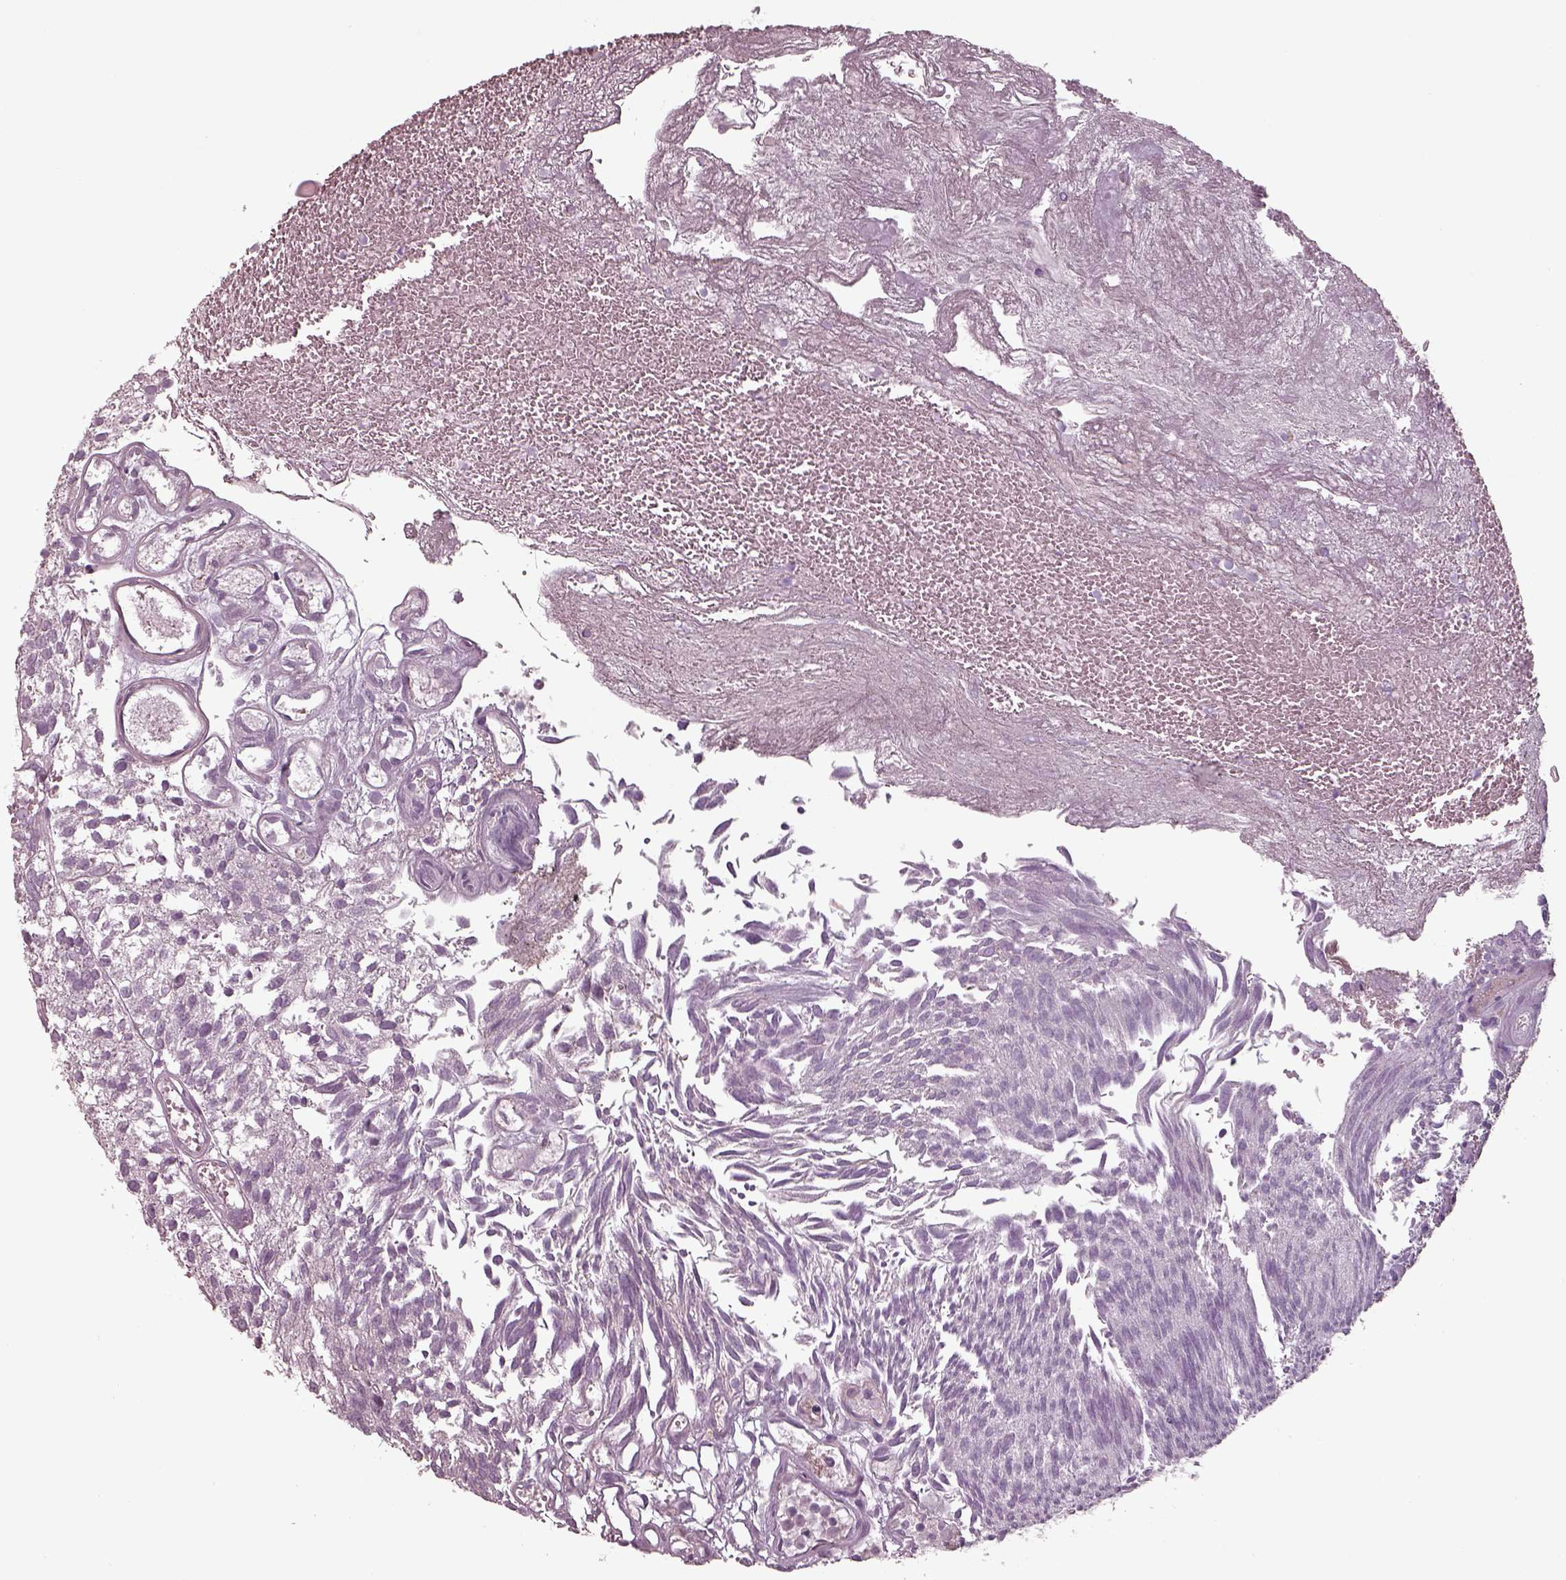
{"staining": {"intensity": "negative", "quantity": "none", "location": "none"}, "tissue": "urothelial cancer", "cell_type": "Tumor cells", "image_type": "cancer", "snomed": [{"axis": "morphology", "description": "Urothelial carcinoma, Low grade"}, {"axis": "topography", "description": "Urinary bladder"}], "caption": "The photomicrograph shows no staining of tumor cells in urothelial cancer.", "gene": "SEPTIN14", "patient": {"sex": "male", "age": 79}}